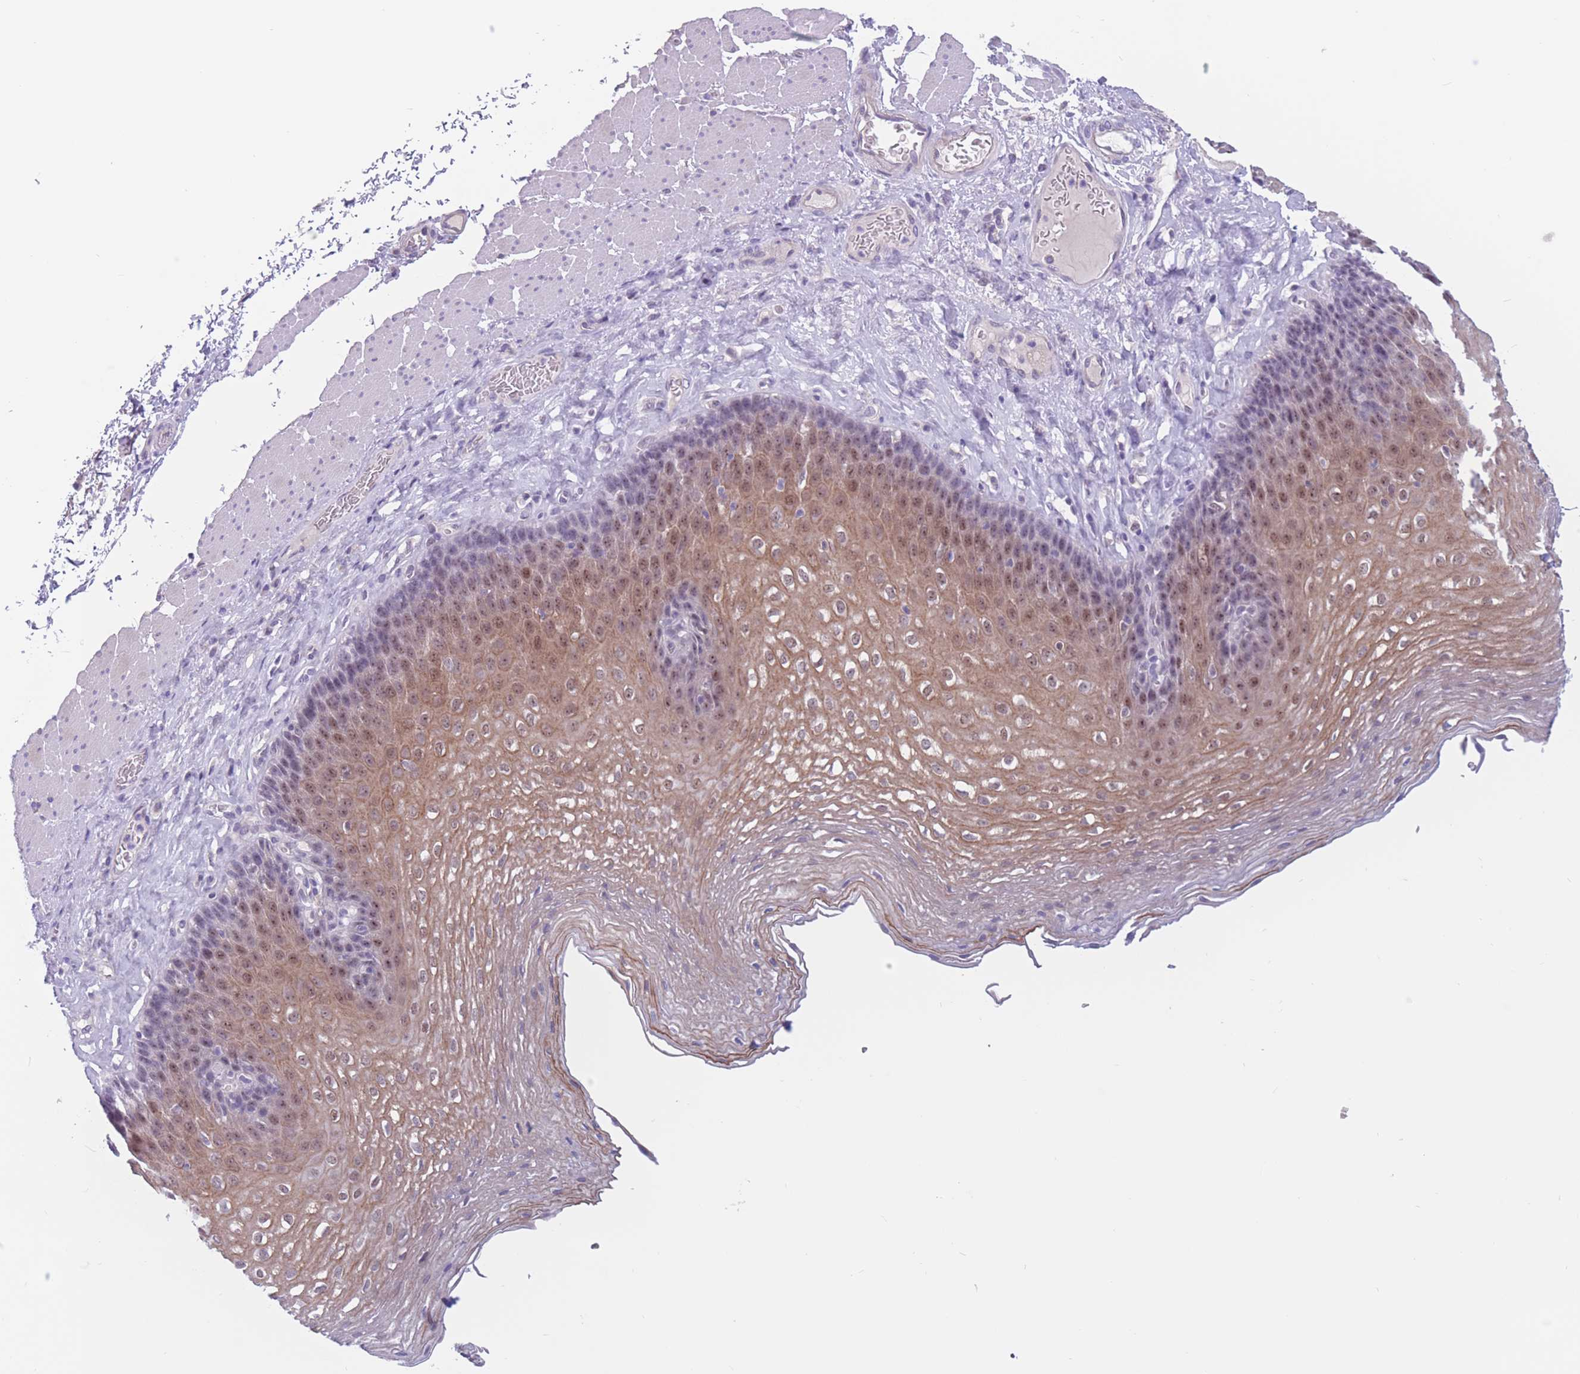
{"staining": {"intensity": "moderate", "quantity": "25%-75%", "location": "cytoplasmic/membranous,nuclear"}, "tissue": "esophagus", "cell_type": "Squamous epithelial cells", "image_type": "normal", "snomed": [{"axis": "morphology", "description": "Normal tissue, NOS"}, {"axis": "topography", "description": "Esophagus"}], "caption": "Unremarkable esophagus displays moderate cytoplasmic/membranous,nuclear staining in about 25%-75% of squamous epithelial cells.", "gene": "BOP1", "patient": {"sex": "female", "age": 66}}